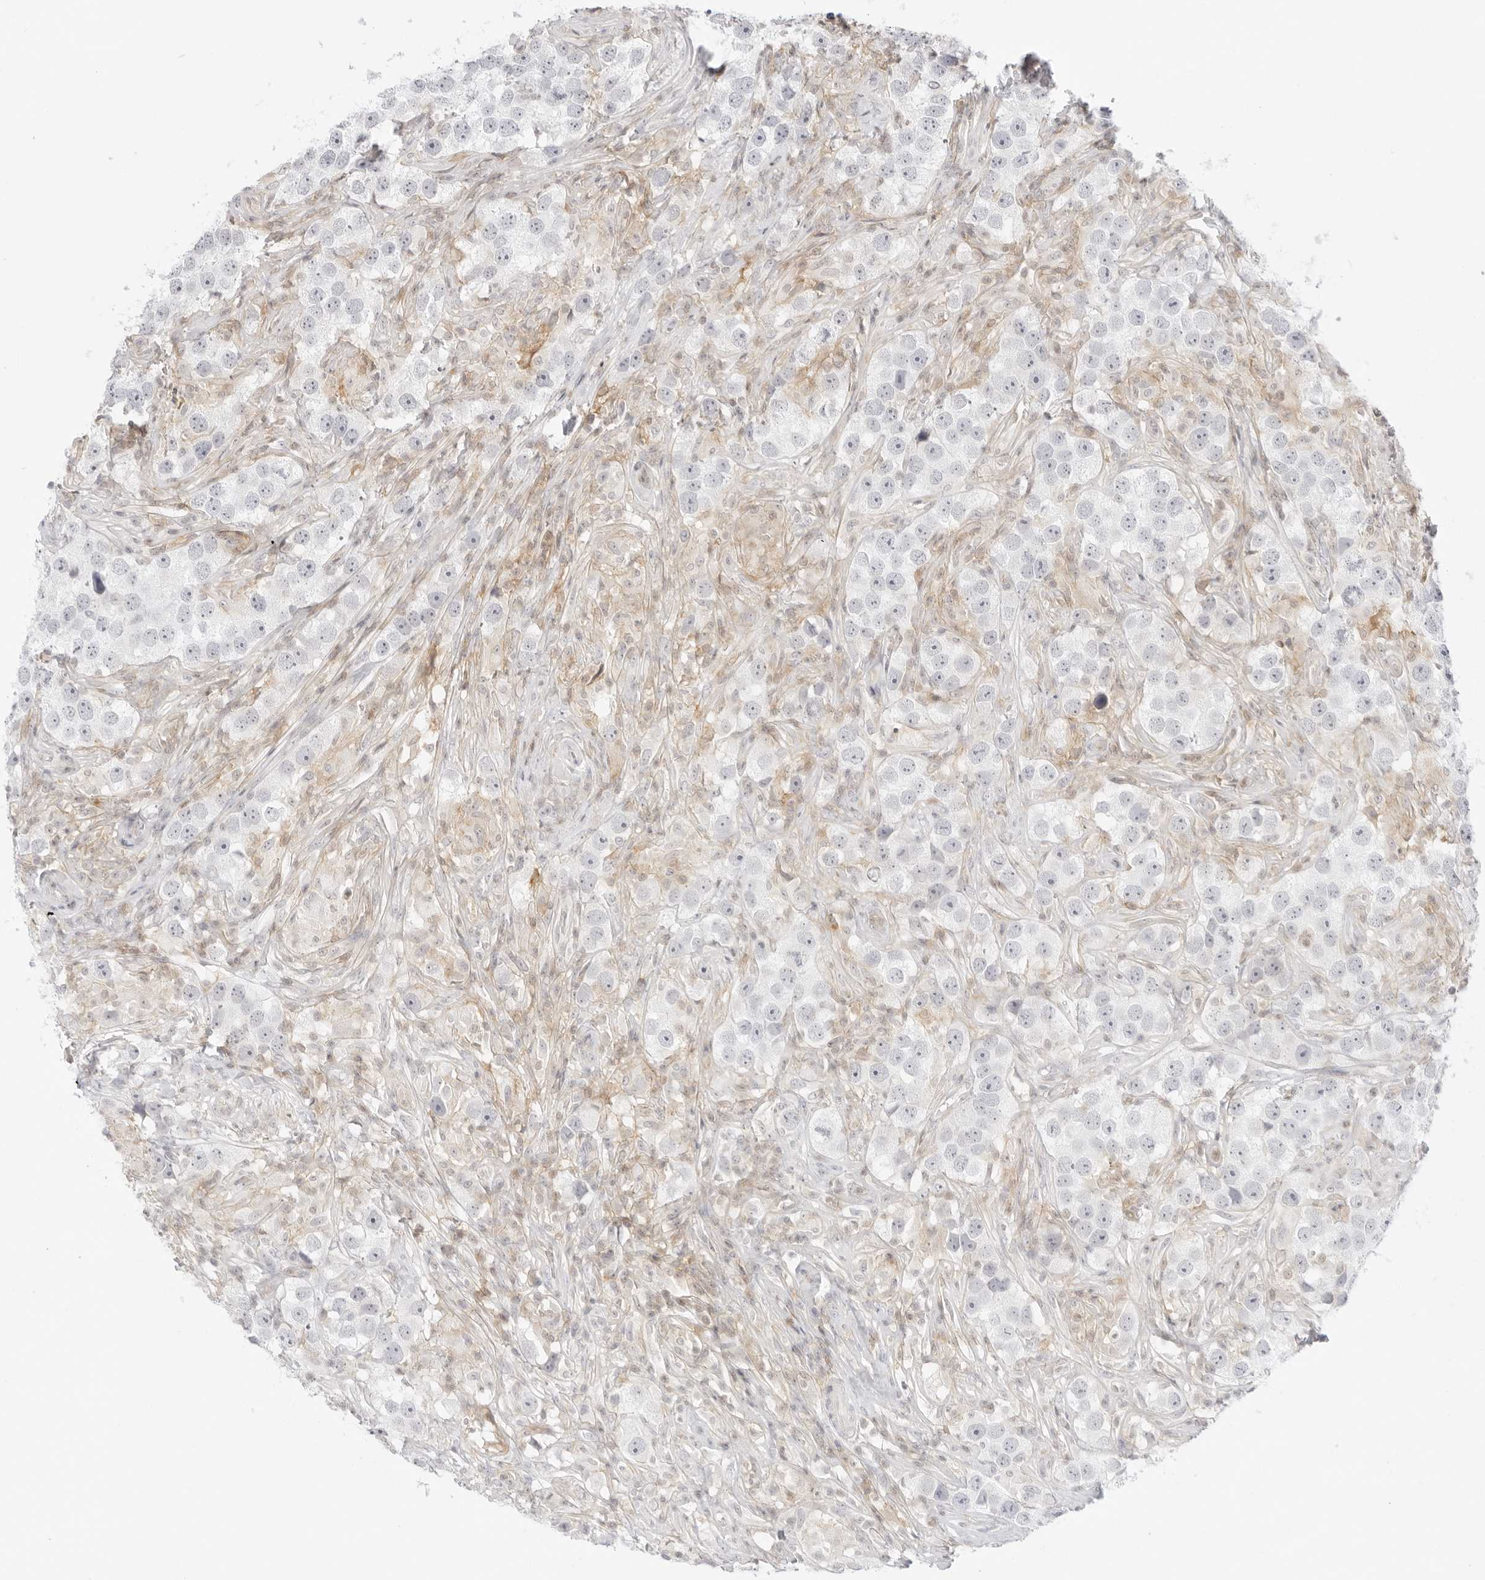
{"staining": {"intensity": "negative", "quantity": "none", "location": "none"}, "tissue": "testis cancer", "cell_type": "Tumor cells", "image_type": "cancer", "snomed": [{"axis": "morphology", "description": "Seminoma, NOS"}, {"axis": "topography", "description": "Testis"}], "caption": "Immunohistochemical staining of human testis cancer shows no significant positivity in tumor cells.", "gene": "TNFRSF14", "patient": {"sex": "male", "age": 49}}